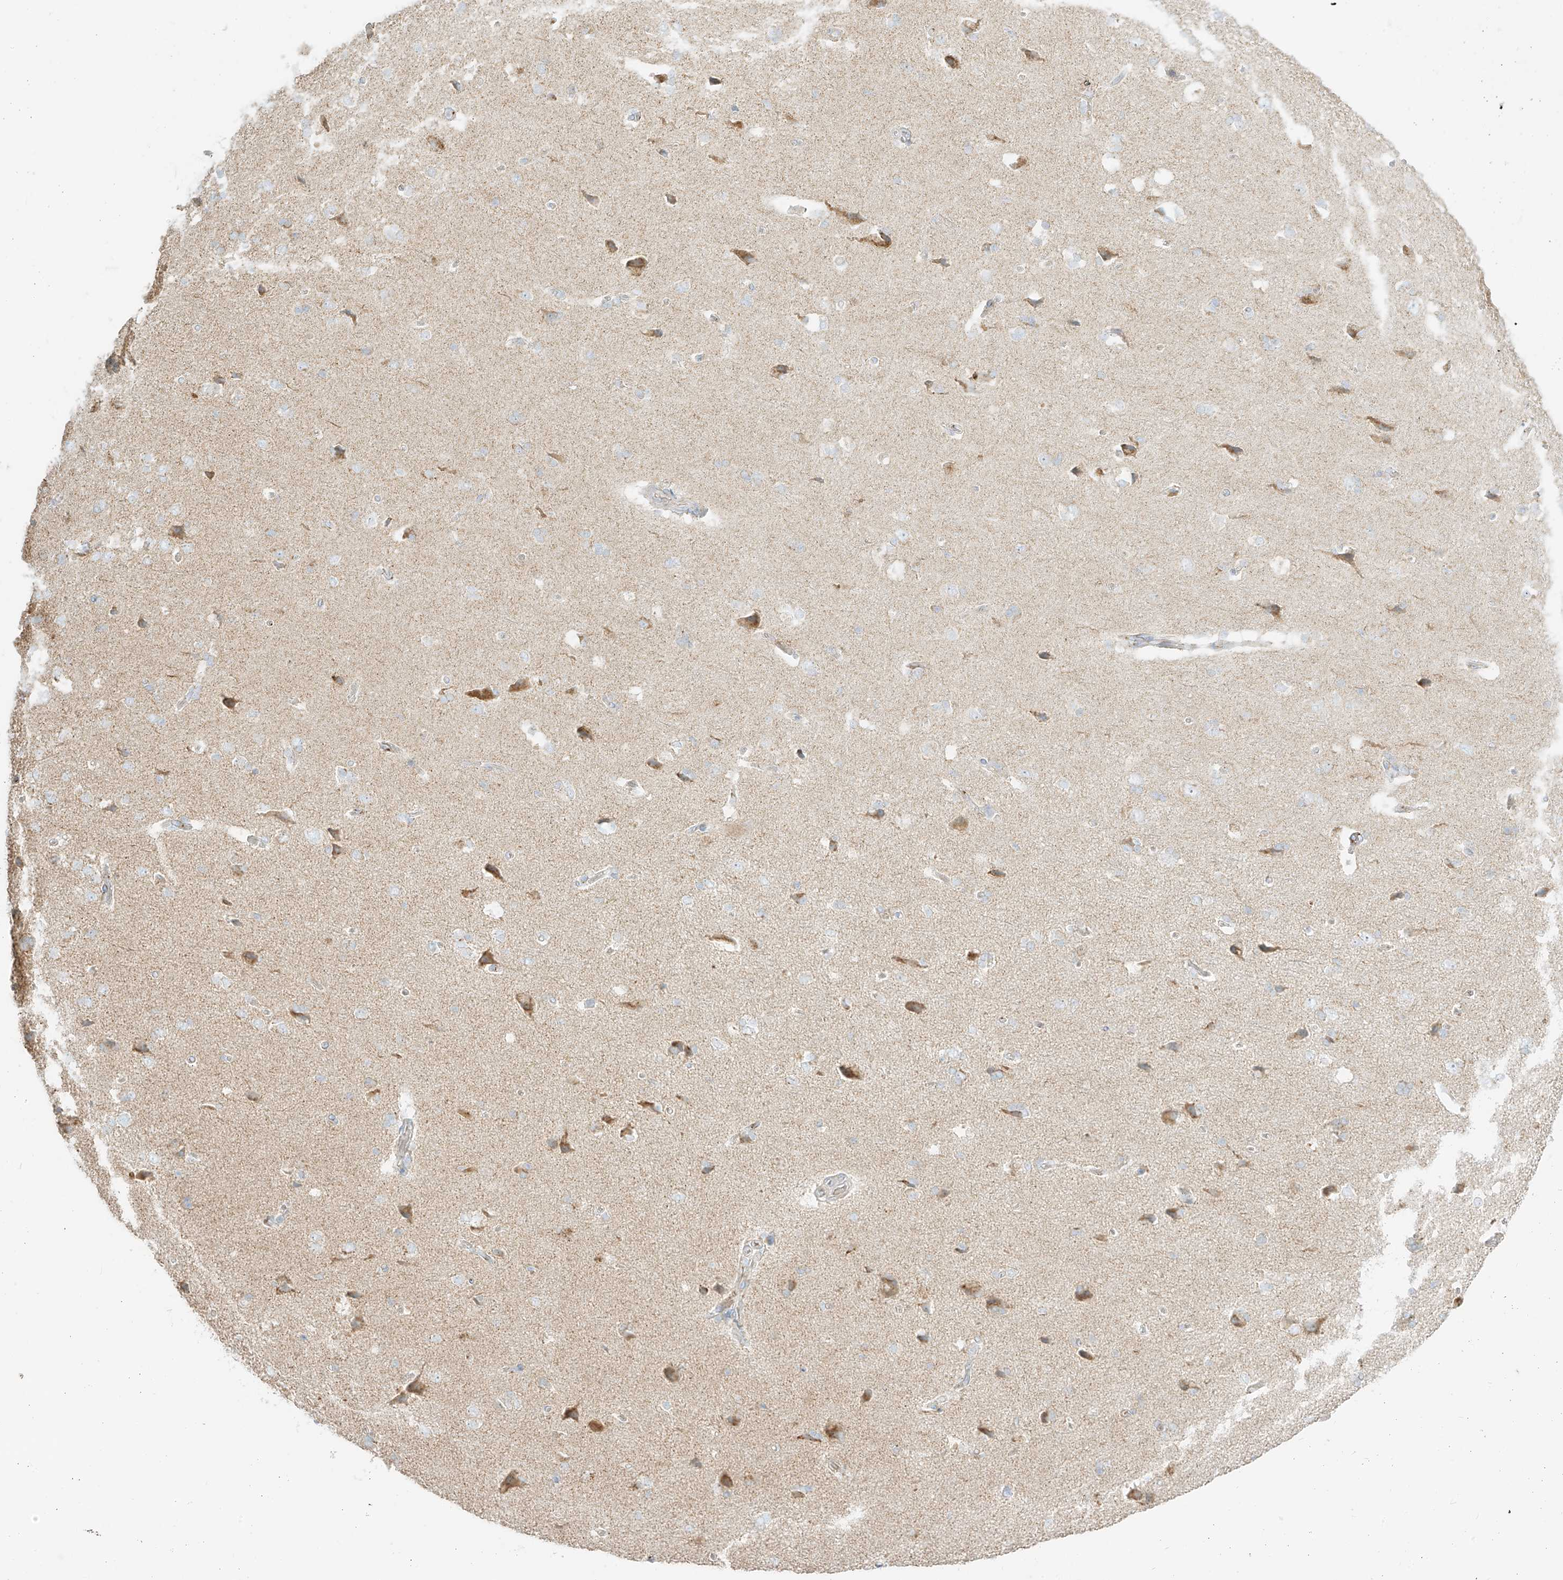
{"staining": {"intensity": "weak", "quantity": "25%-75%", "location": "cytoplasmic/membranous"}, "tissue": "cerebral cortex", "cell_type": "Endothelial cells", "image_type": "normal", "snomed": [{"axis": "morphology", "description": "Normal tissue, NOS"}, {"axis": "topography", "description": "Cerebral cortex"}], "caption": "Immunohistochemistry (IHC) of unremarkable human cerebral cortex displays low levels of weak cytoplasmic/membranous positivity in about 25%-75% of endothelial cells.", "gene": "TMEM87B", "patient": {"sex": "male", "age": 62}}